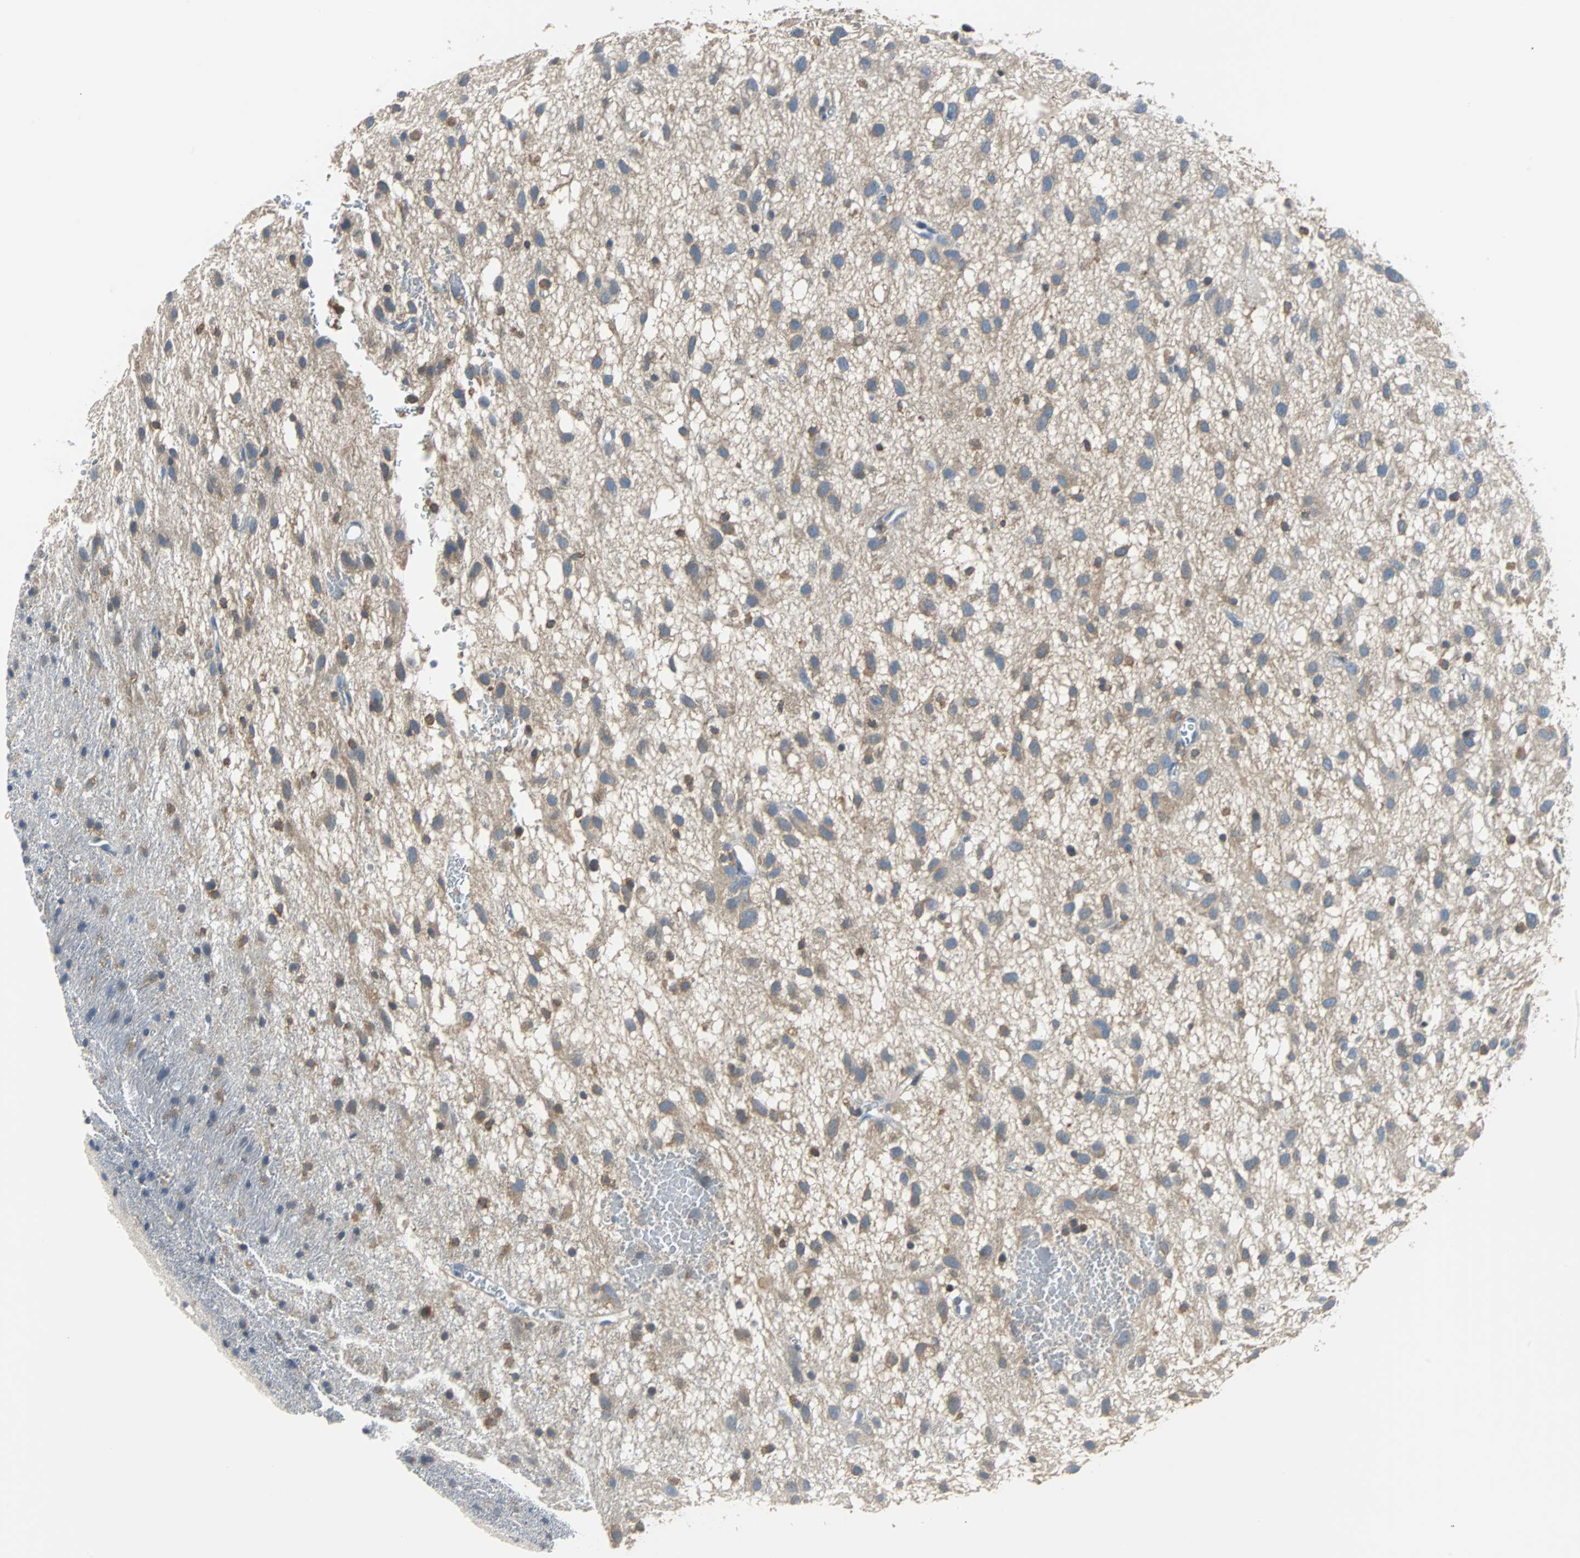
{"staining": {"intensity": "moderate", "quantity": "<25%", "location": "cytoplasmic/membranous"}, "tissue": "glioma", "cell_type": "Tumor cells", "image_type": "cancer", "snomed": [{"axis": "morphology", "description": "Glioma, malignant, Low grade"}, {"axis": "topography", "description": "Brain"}], "caption": "The histopathology image exhibits staining of malignant glioma (low-grade), revealing moderate cytoplasmic/membranous protein positivity (brown color) within tumor cells. The staining was performed using DAB (3,3'-diaminobenzidine) to visualize the protein expression in brown, while the nuclei were stained in blue with hematoxylin (Magnification: 20x).", "gene": "TSC22D4", "patient": {"sex": "male", "age": 77}}